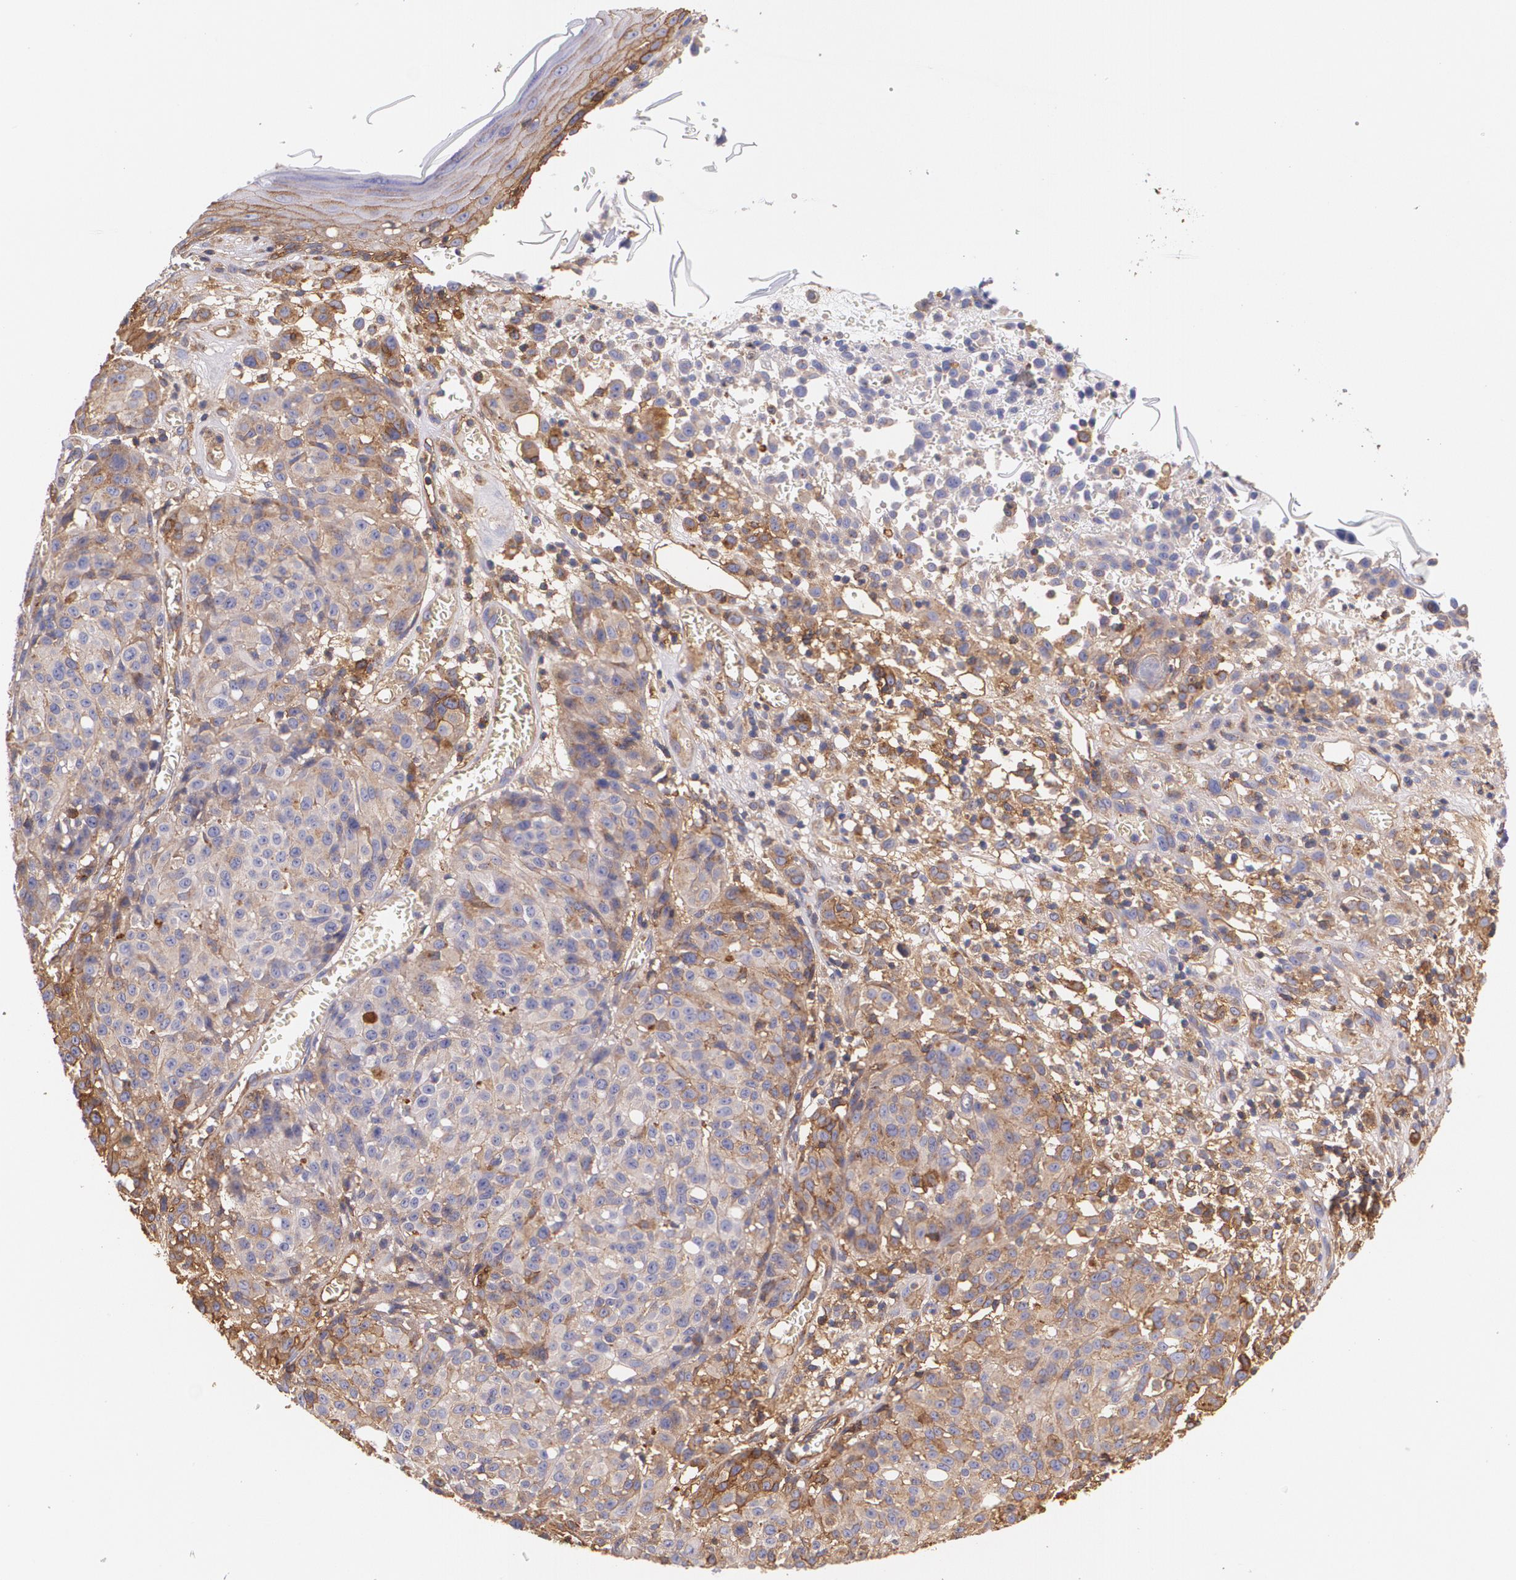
{"staining": {"intensity": "weak", "quantity": "25%-75%", "location": "cytoplasmic/membranous"}, "tissue": "melanoma", "cell_type": "Tumor cells", "image_type": "cancer", "snomed": [{"axis": "morphology", "description": "Malignant melanoma, NOS"}, {"axis": "topography", "description": "Skin"}], "caption": "Protein expression analysis of human melanoma reveals weak cytoplasmic/membranous staining in approximately 25%-75% of tumor cells.", "gene": "B2M", "patient": {"sex": "female", "age": 49}}